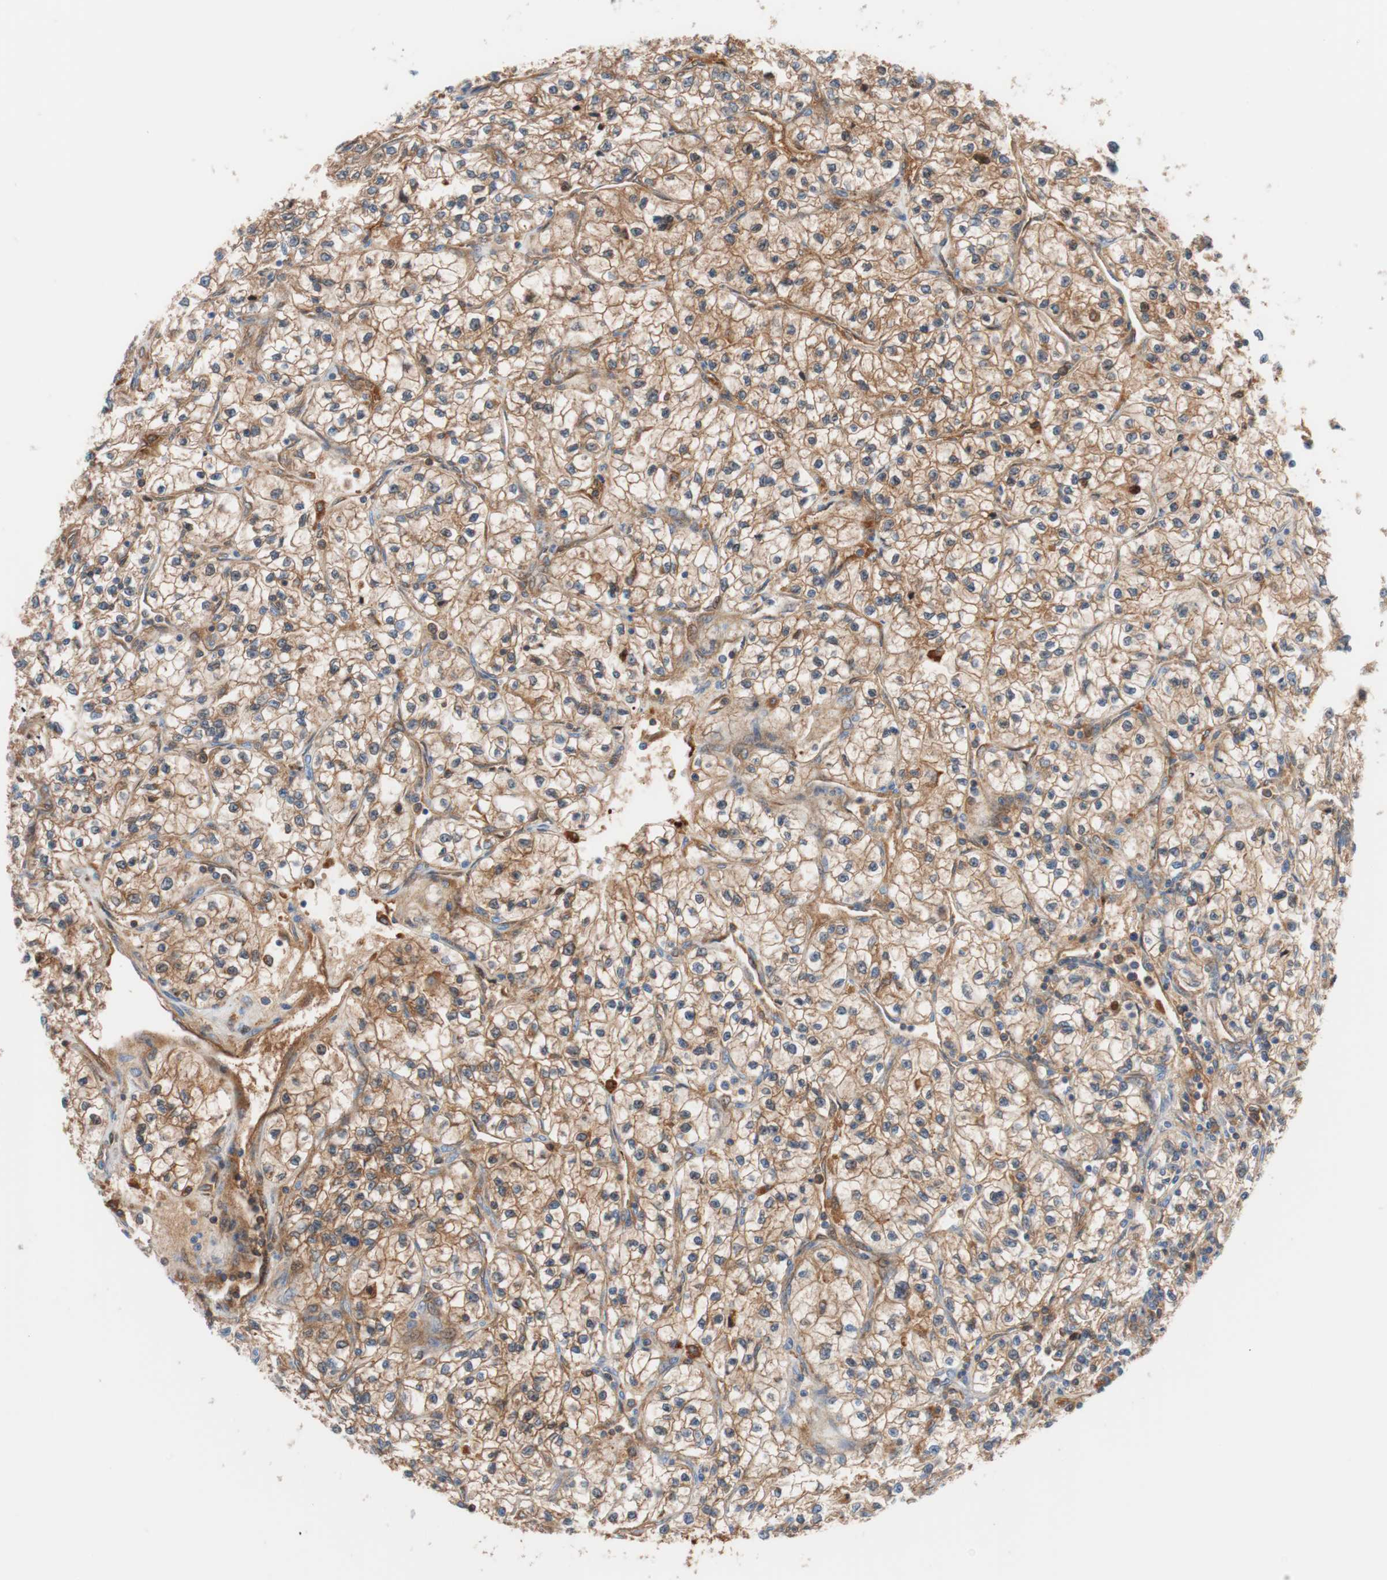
{"staining": {"intensity": "moderate", "quantity": ">75%", "location": "cytoplasmic/membranous"}, "tissue": "renal cancer", "cell_type": "Tumor cells", "image_type": "cancer", "snomed": [{"axis": "morphology", "description": "Adenocarcinoma, NOS"}, {"axis": "topography", "description": "Kidney"}], "caption": "DAB immunohistochemical staining of human adenocarcinoma (renal) reveals moderate cytoplasmic/membranous protein positivity in about >75% of tumor cells.", "gene": "RBP4", "patient": {"sex": "female", "age": 57}}